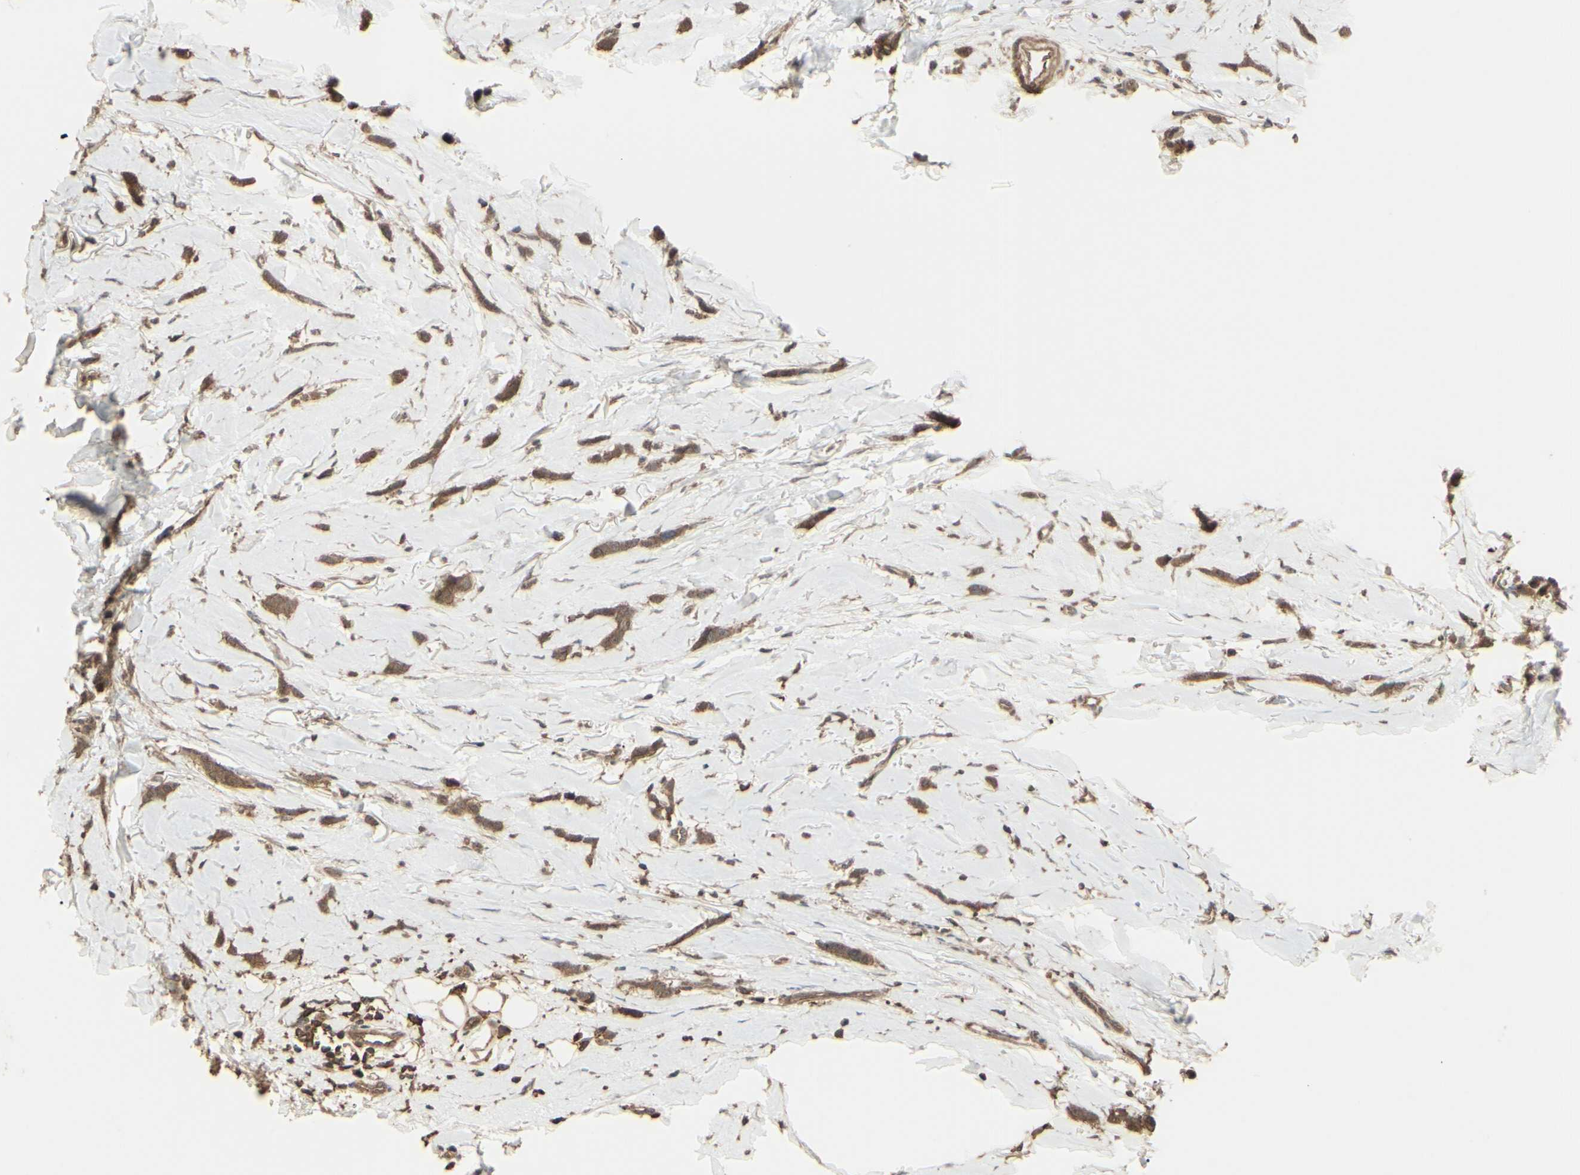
{"staining": {"intensity": "moderate", "quantity": ">75%", "location": "cytoplasmic/membranous"}, "tissue": "breast cancer", "cell_type": "Tumor cells", "image_type": "cancer", "snomed": [{"axis": "morphology", "description": "Lobular carcinoma"}, {"axis": "topography", "description": "Skin"}, {"axis": "topography", "description": "Breast"}], "caption": "Human breast cancer (lobular carcinoma) stained with a protein marker displays moderate staining in tumor cells.", "gene": "GNAS", "patient": {"sex": "female", "age": 46}}